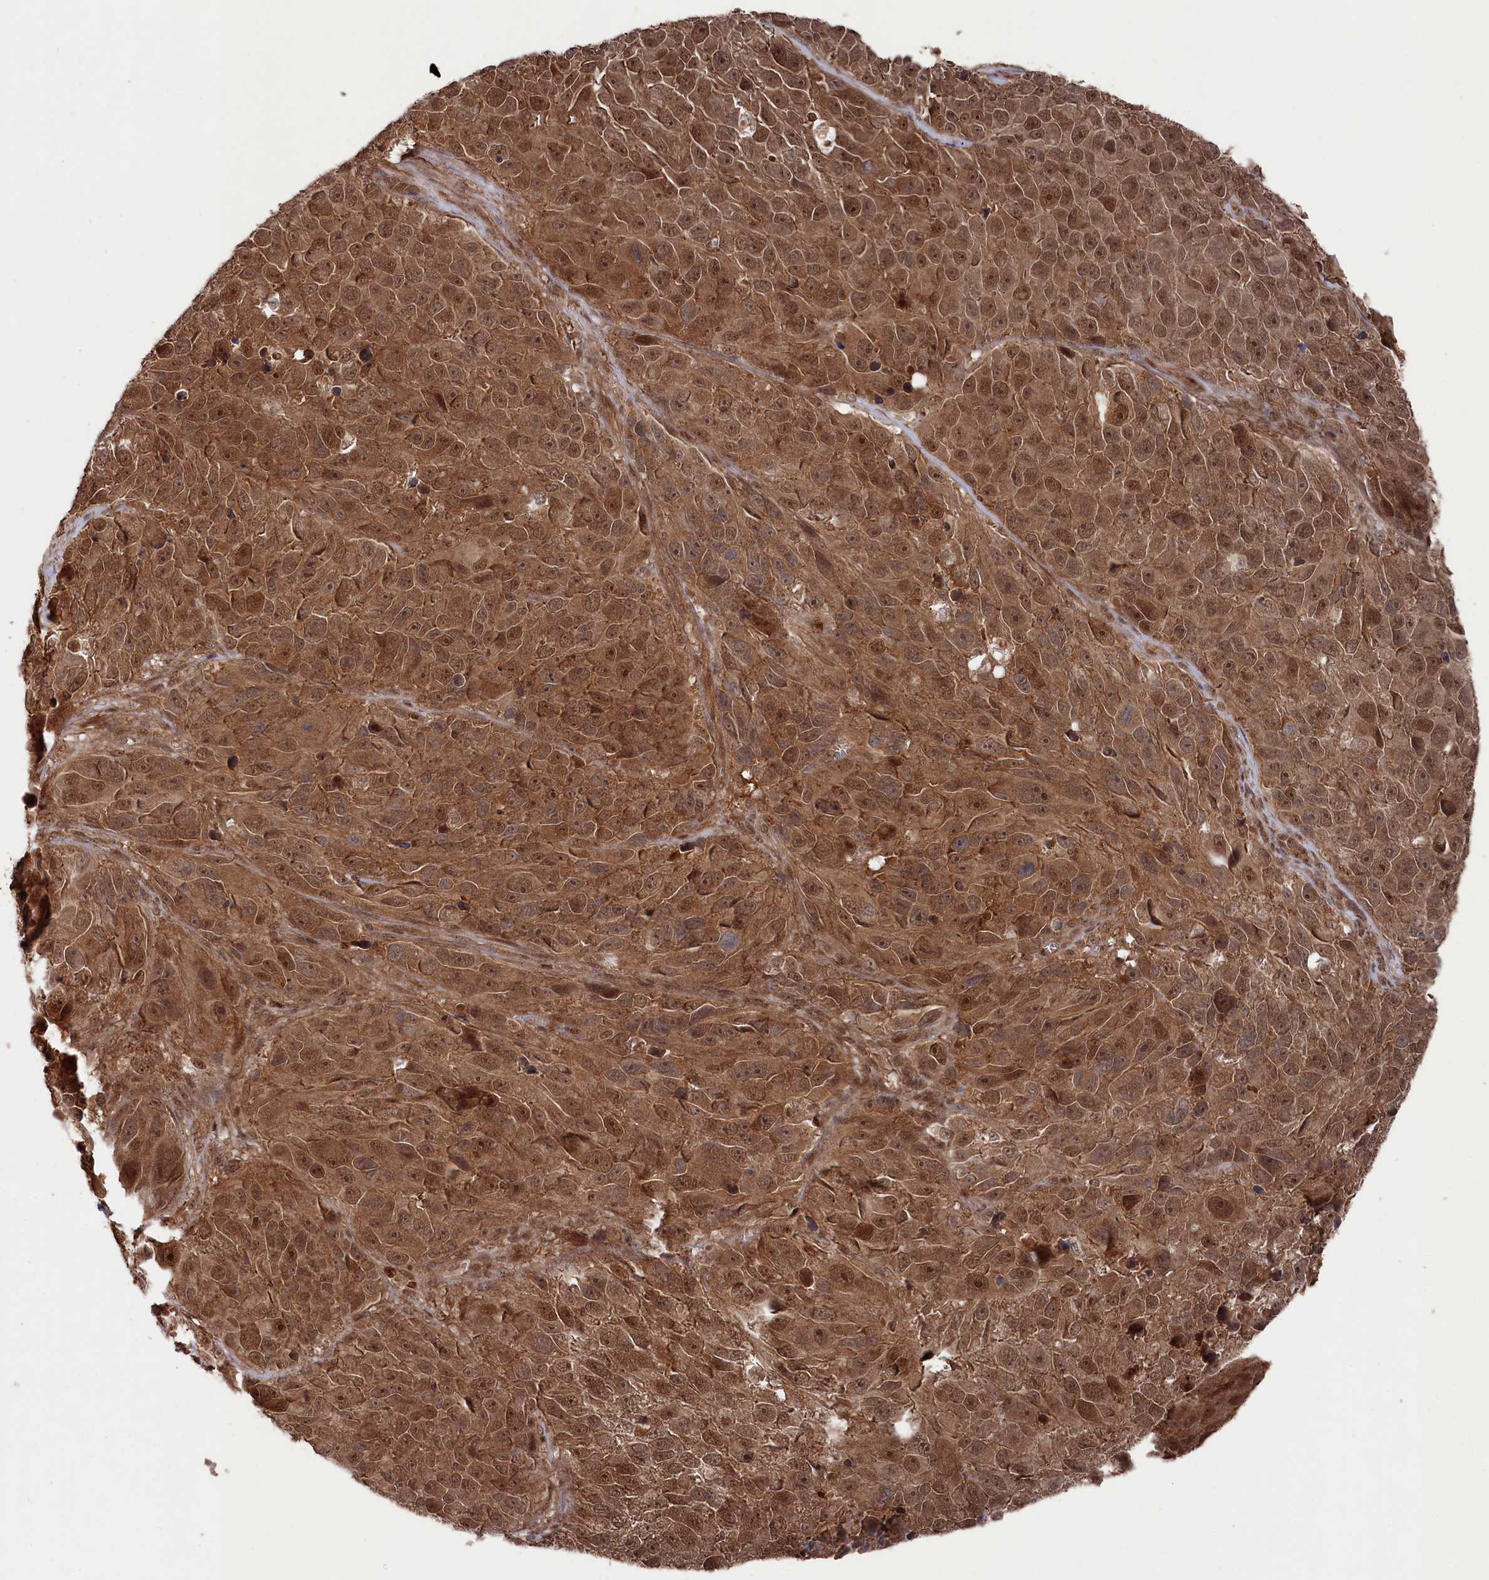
{"staining": {"intensity": "moderate", "quantity": ">75%", "location": "cytoplasmic/membranous,nuclear"}, "tissue": "melanoma", "cell_type": "Tumor cells", "image_type": "cancer", "snomed": [{"axis": "morphology", "description": "Malignant melanoma, NOS"}, {"axis": "topography", "description": "Skin"}], "caption": "The photomicrograph shows staining of melanoma, revealing moderate cytoplasmic/membranous and nuclear protein staining (brown color) within tumor cells.", "gene": "BORCS7", "patient": {"sex": "male", "age": 84}}